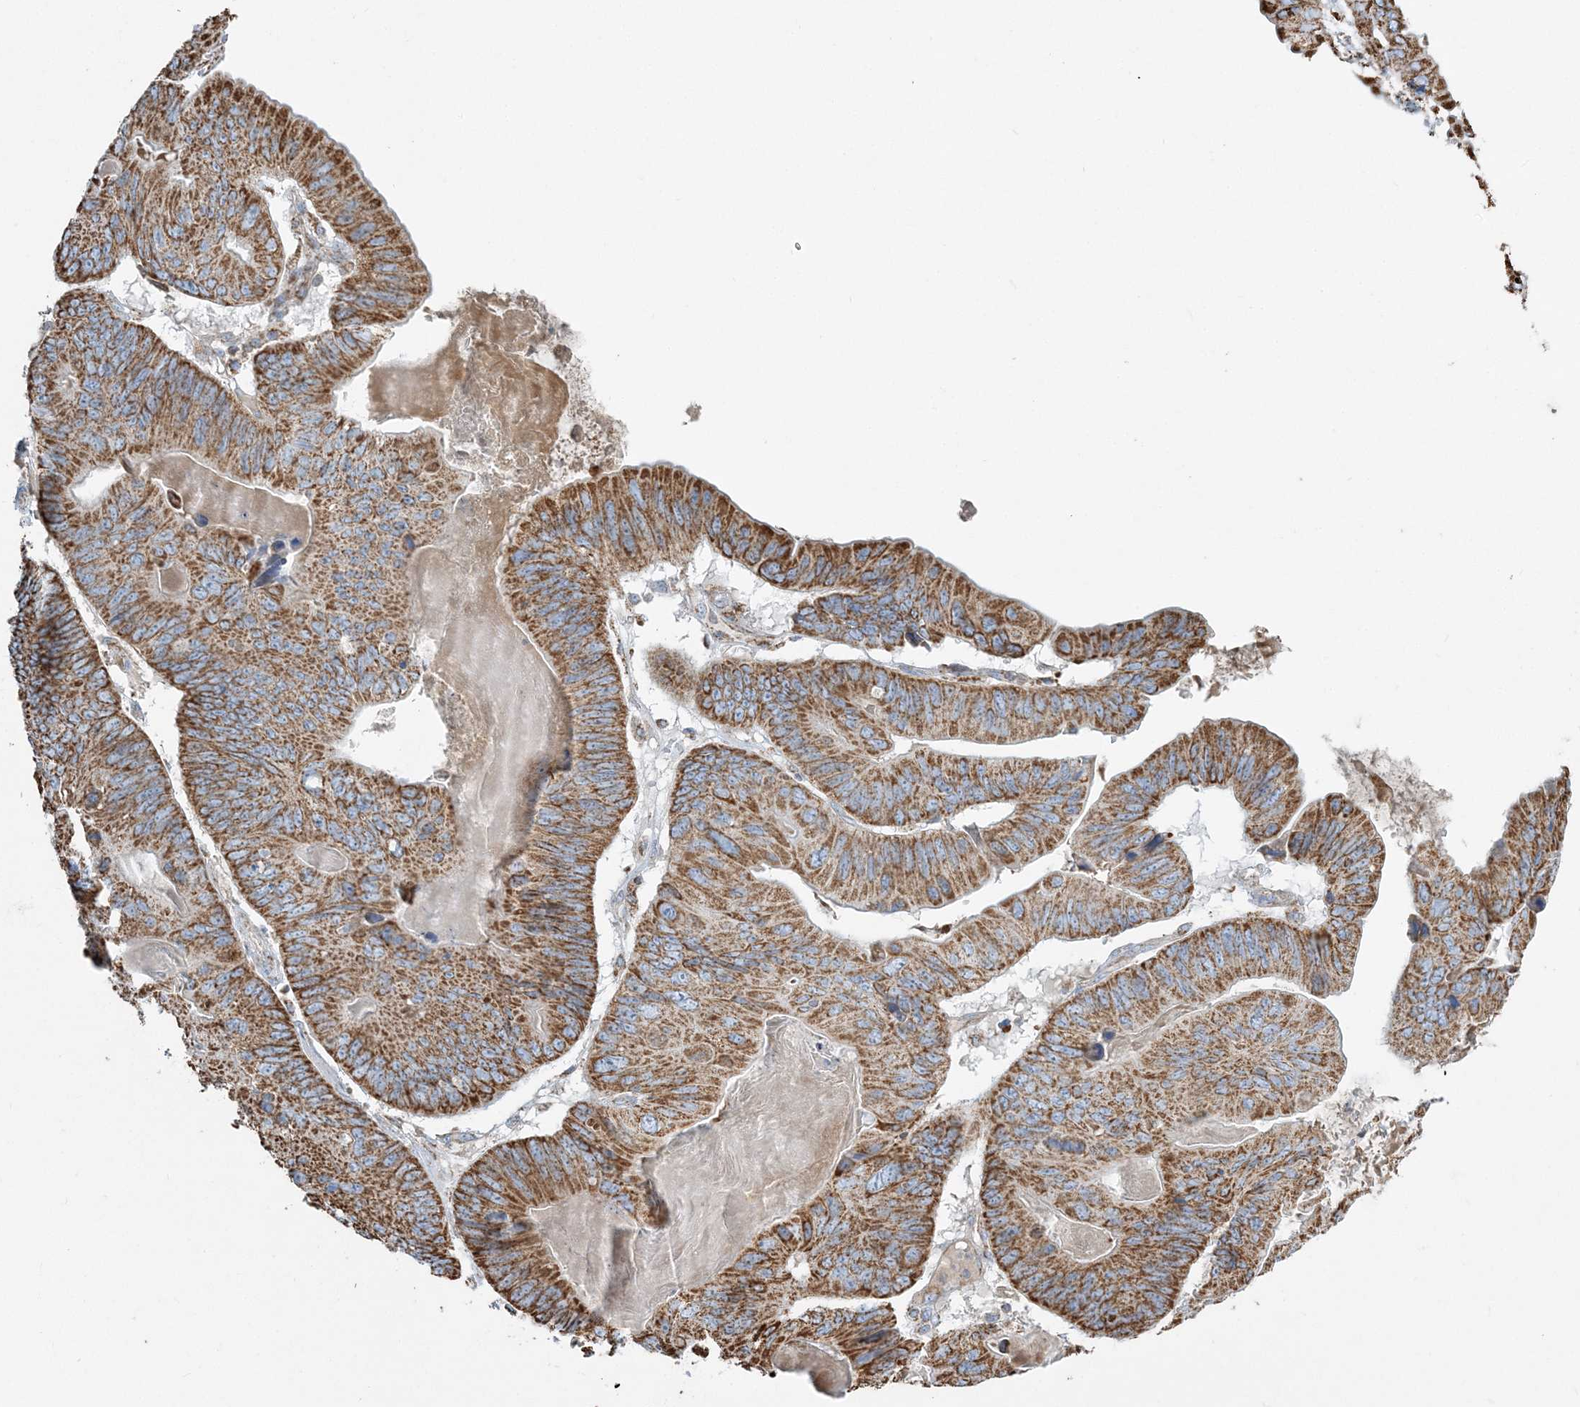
{"staining": {"intensity": "strong", "quantity": ">75%", "location": "cytoplasmic/membranous"}, "tissue": "ovarian cancer", "cell_type": "Tumor cells", "image_type": "cancer", "snomed": [{"axis": "morphology", "description": "Cystadenocarcinoma, mucinous, NOS"}, {"axis": "topography", "description": "Ovary"}], "caption": "Tumor cells demonstrate strong cytoplasmic/membranous expression in about >75% of cells in ovarian cancer (mucinous cystadenocarcinoma).", "gene": "RAB11FIP3", "patient": {"sex": "female", "age": 61}}